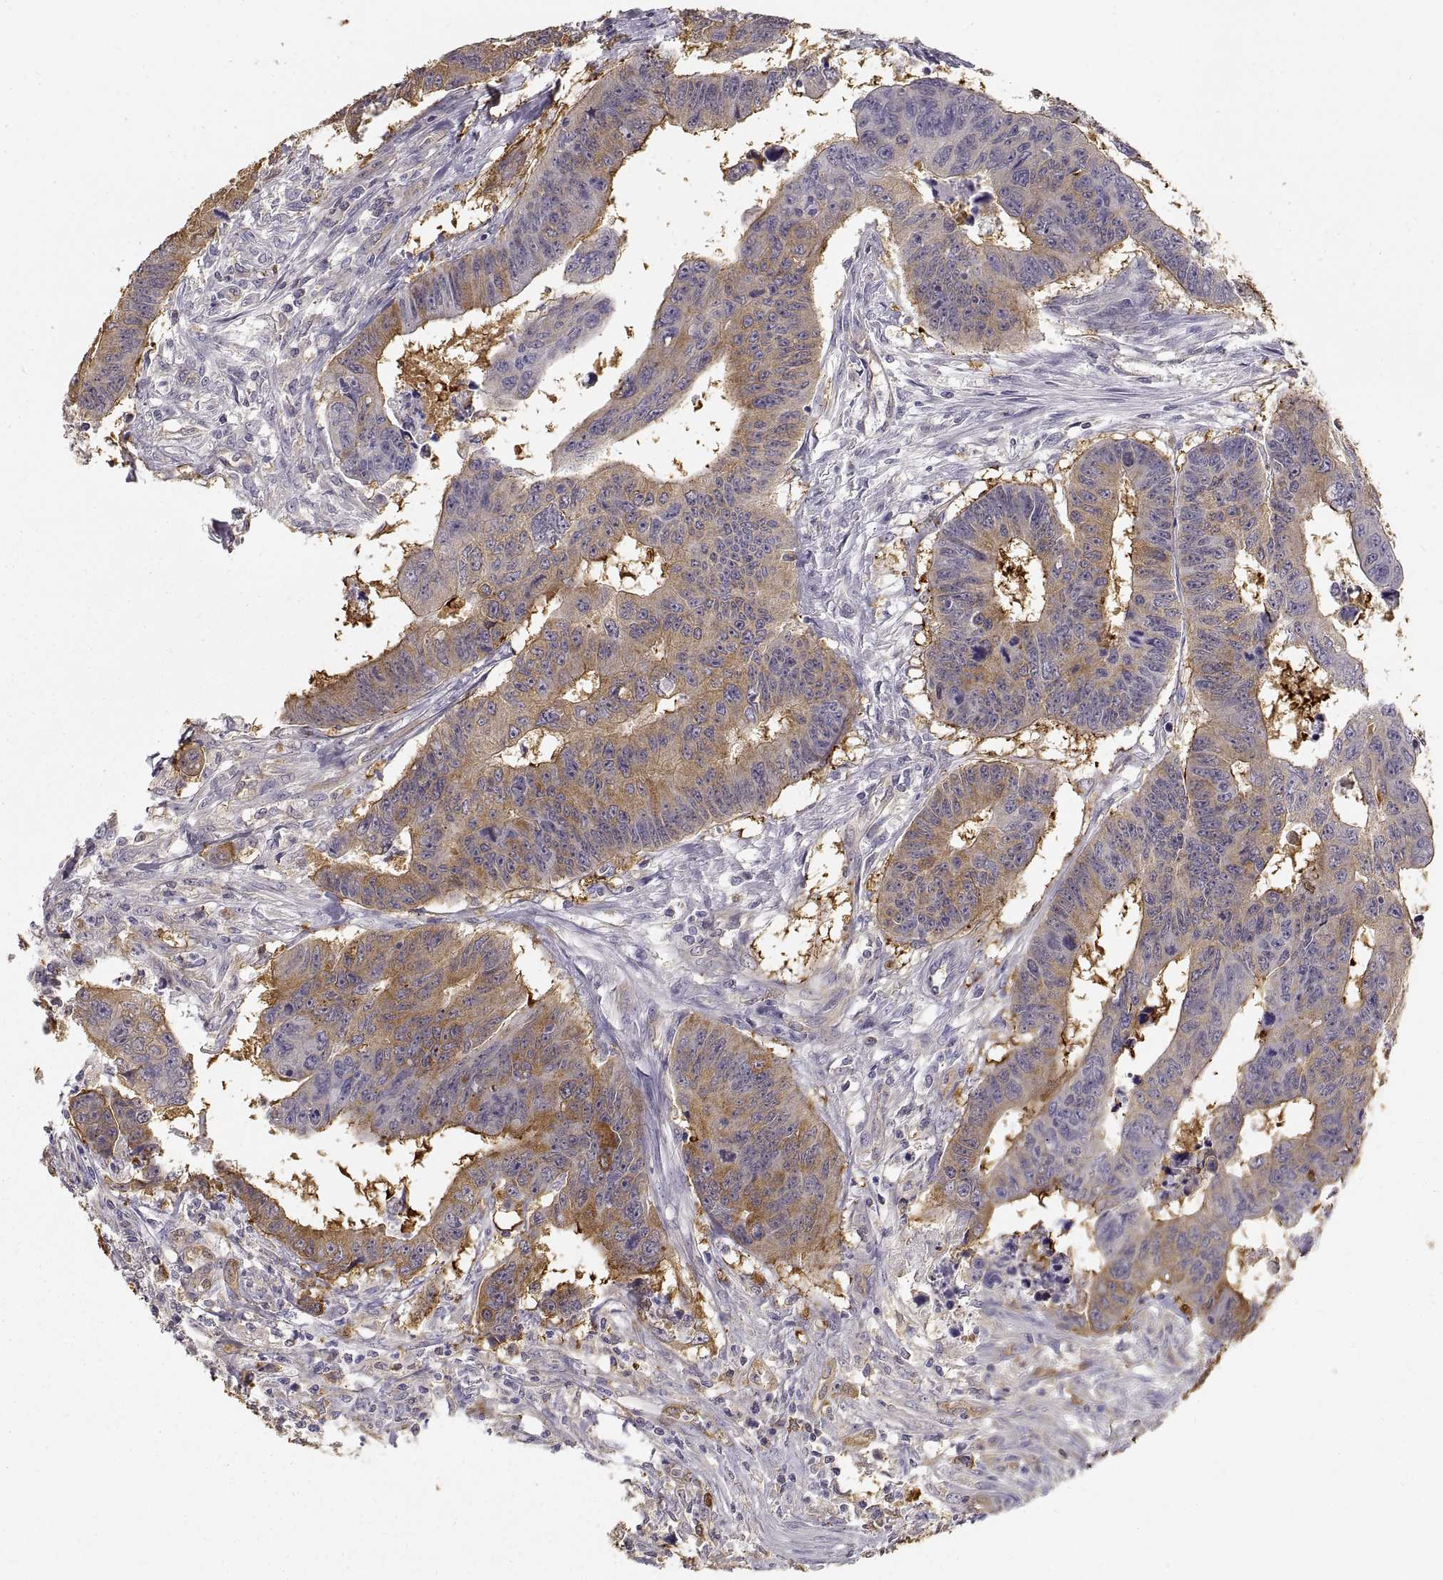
{"staining": {"intensity": "strong", "quantity": ">75%", "location": "cytoplasmic/membranous"}, "tissue": "colorectal cancer", "cell_type": "Tumor cells", "image_type": "cancer", "snomed": [{"axis": "morphology", "description": "Adenocarcinoma, NOS"}, {"axis": "topography", "description": "Rectum"}], "caption": "Immunohistochemistry histopathology image of neoplastic tissue: human adenocarcinoma (colorectal) stained using immunohistochemistry demonstrates high levels of strong protein expression localized specifically in the cytoplasmic/membranous of tumor cells, appearing as a cytoplasmic/membranous brown color.", "gene": "HSP90AB1", "patient": {"sex": "female", "age": 85}}